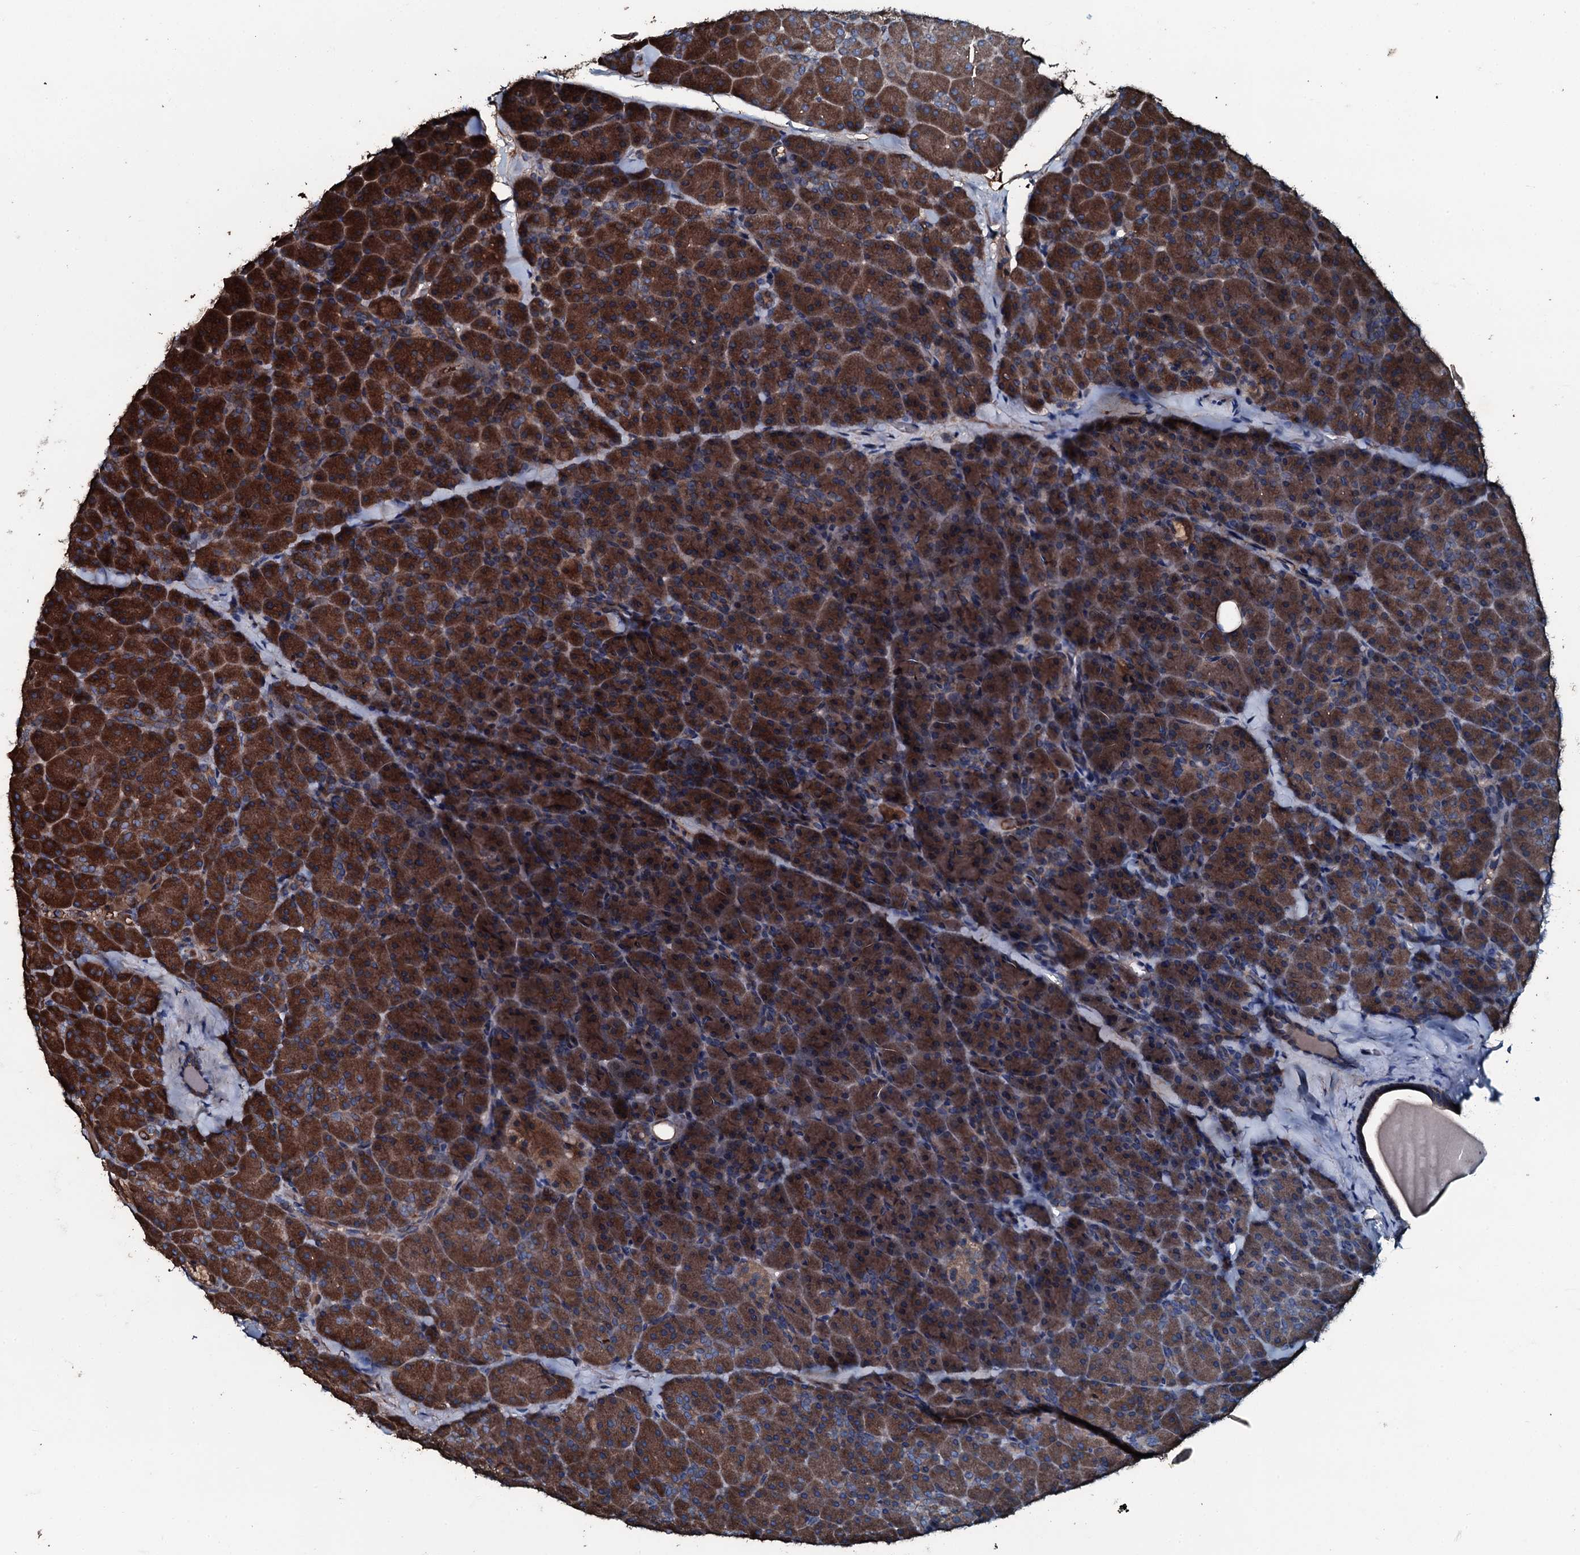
{"staining": {"intensity": "strong", "quantity": ">75%", "location": "cytoplasmic/membranous"}, "tissue": "pancreas", "cell_type": "Exocrine glandular cells", "image_type": "normal", "snomed": [{"axis": "morphology", "description": "Normal tissue, NOS"}, {"axis": "topography", "description": "Pancreas"}], "caption": "Pancreas stained with DAB IHC exhibits high levels of strong cytoplasmic/membranous positivity in about >75% of exocrine glandular cells.", "gene": "AARS1", "patient": {"sex": "male", "age": 36}}